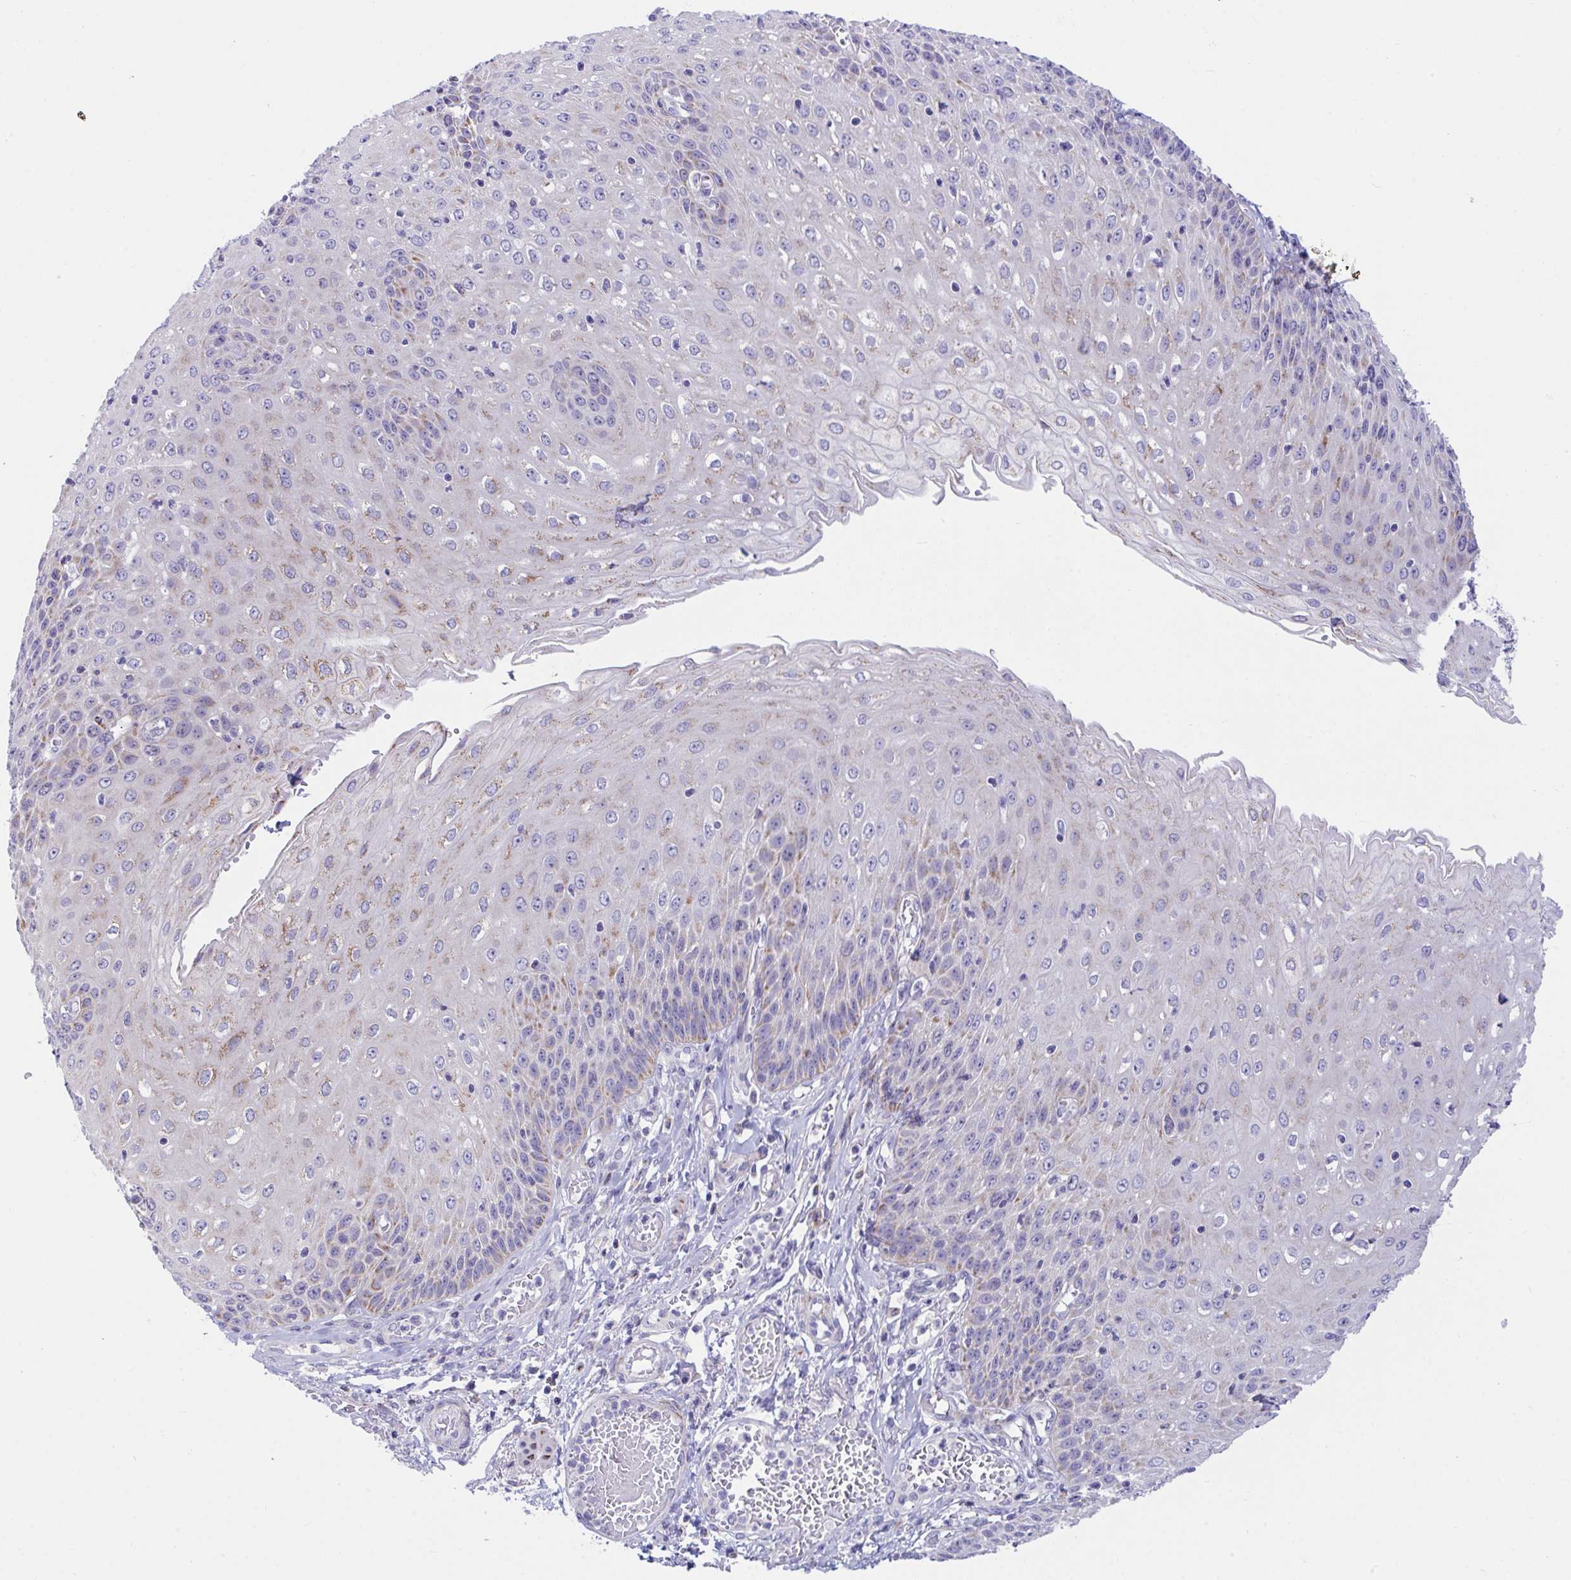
{"staining": {"intensity": "moderate", "quantity": "<25%", "location": "cytoplasmic/membranous"}, "tissue": "esophagus", "cell_type": "Squamous epithelial cells", "image_type": "normal", "snomed": [{"axis": "morphology", "description": "Normal tissue, NOS"}, {"axis": "morphology", "description": "Adenocarcinoma, NOS"}, {"axis": "topography", "description": "Esophagus"}], "caption": "The photomicrograph displays staining of benign esophagus, revealing moderate cytoplasmic/membranous protein positivity (brown color) within squamous epithelial cells.", "gene": "DTX3", "patient": {"sex": "male", "age": 81}}